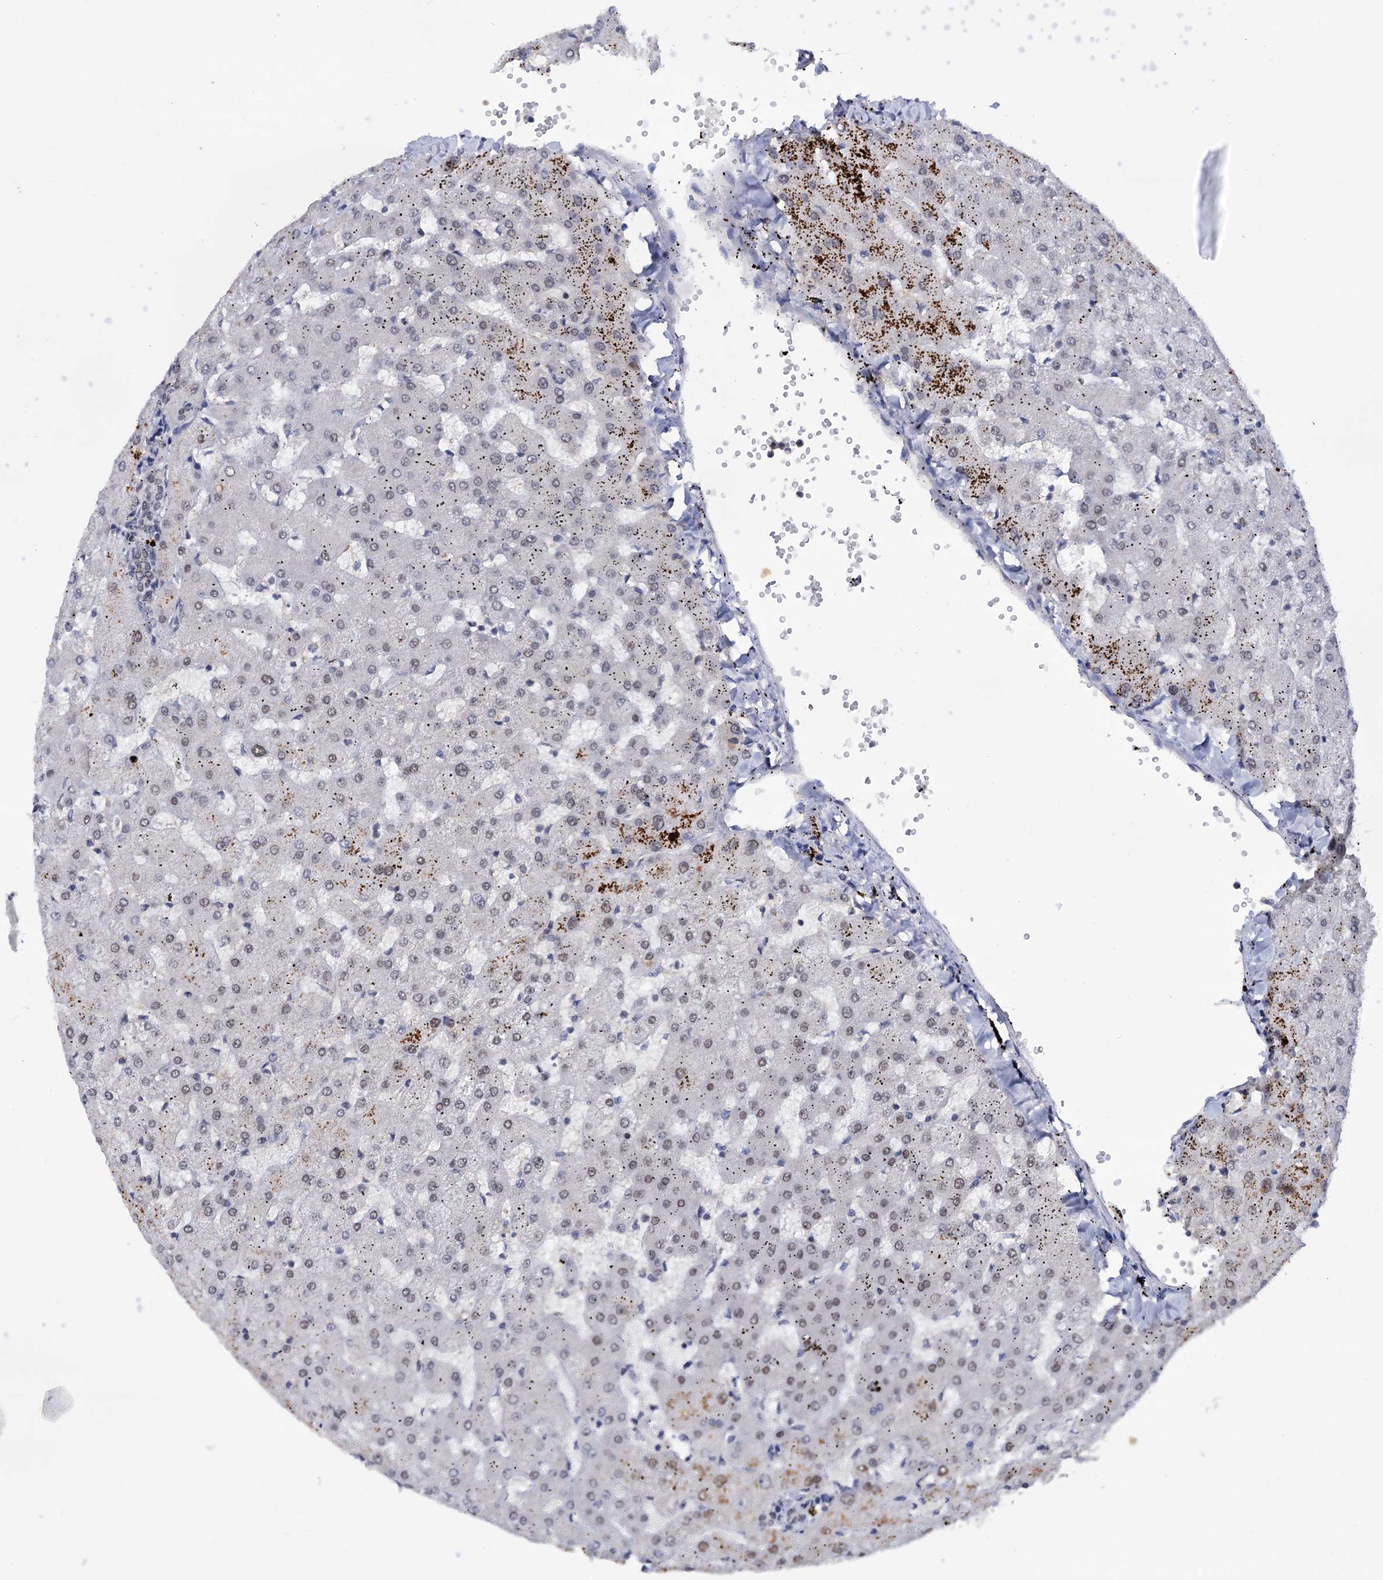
{"staining": {"intensity": "moderate", "quantity": "<25%", "location": "nuclear"}, "tissue": "liver", "cell_type": "Cholangiocytes", "image_type": "normal", "snomed": [{"axis": "morphology", "description": "Normal tissue, NOS"}, {"axis": "topography", "description": "Liver"}], "caption": "Protein expression analysis of normal human liver reveals moderate nuclear staining in approximately <25% of cholangiocytes. Ihc stains the protein in brown and the nuclei are stained blue.", "gene": "TBC1D12", "patient": {"sex": "female", "age": 63}}